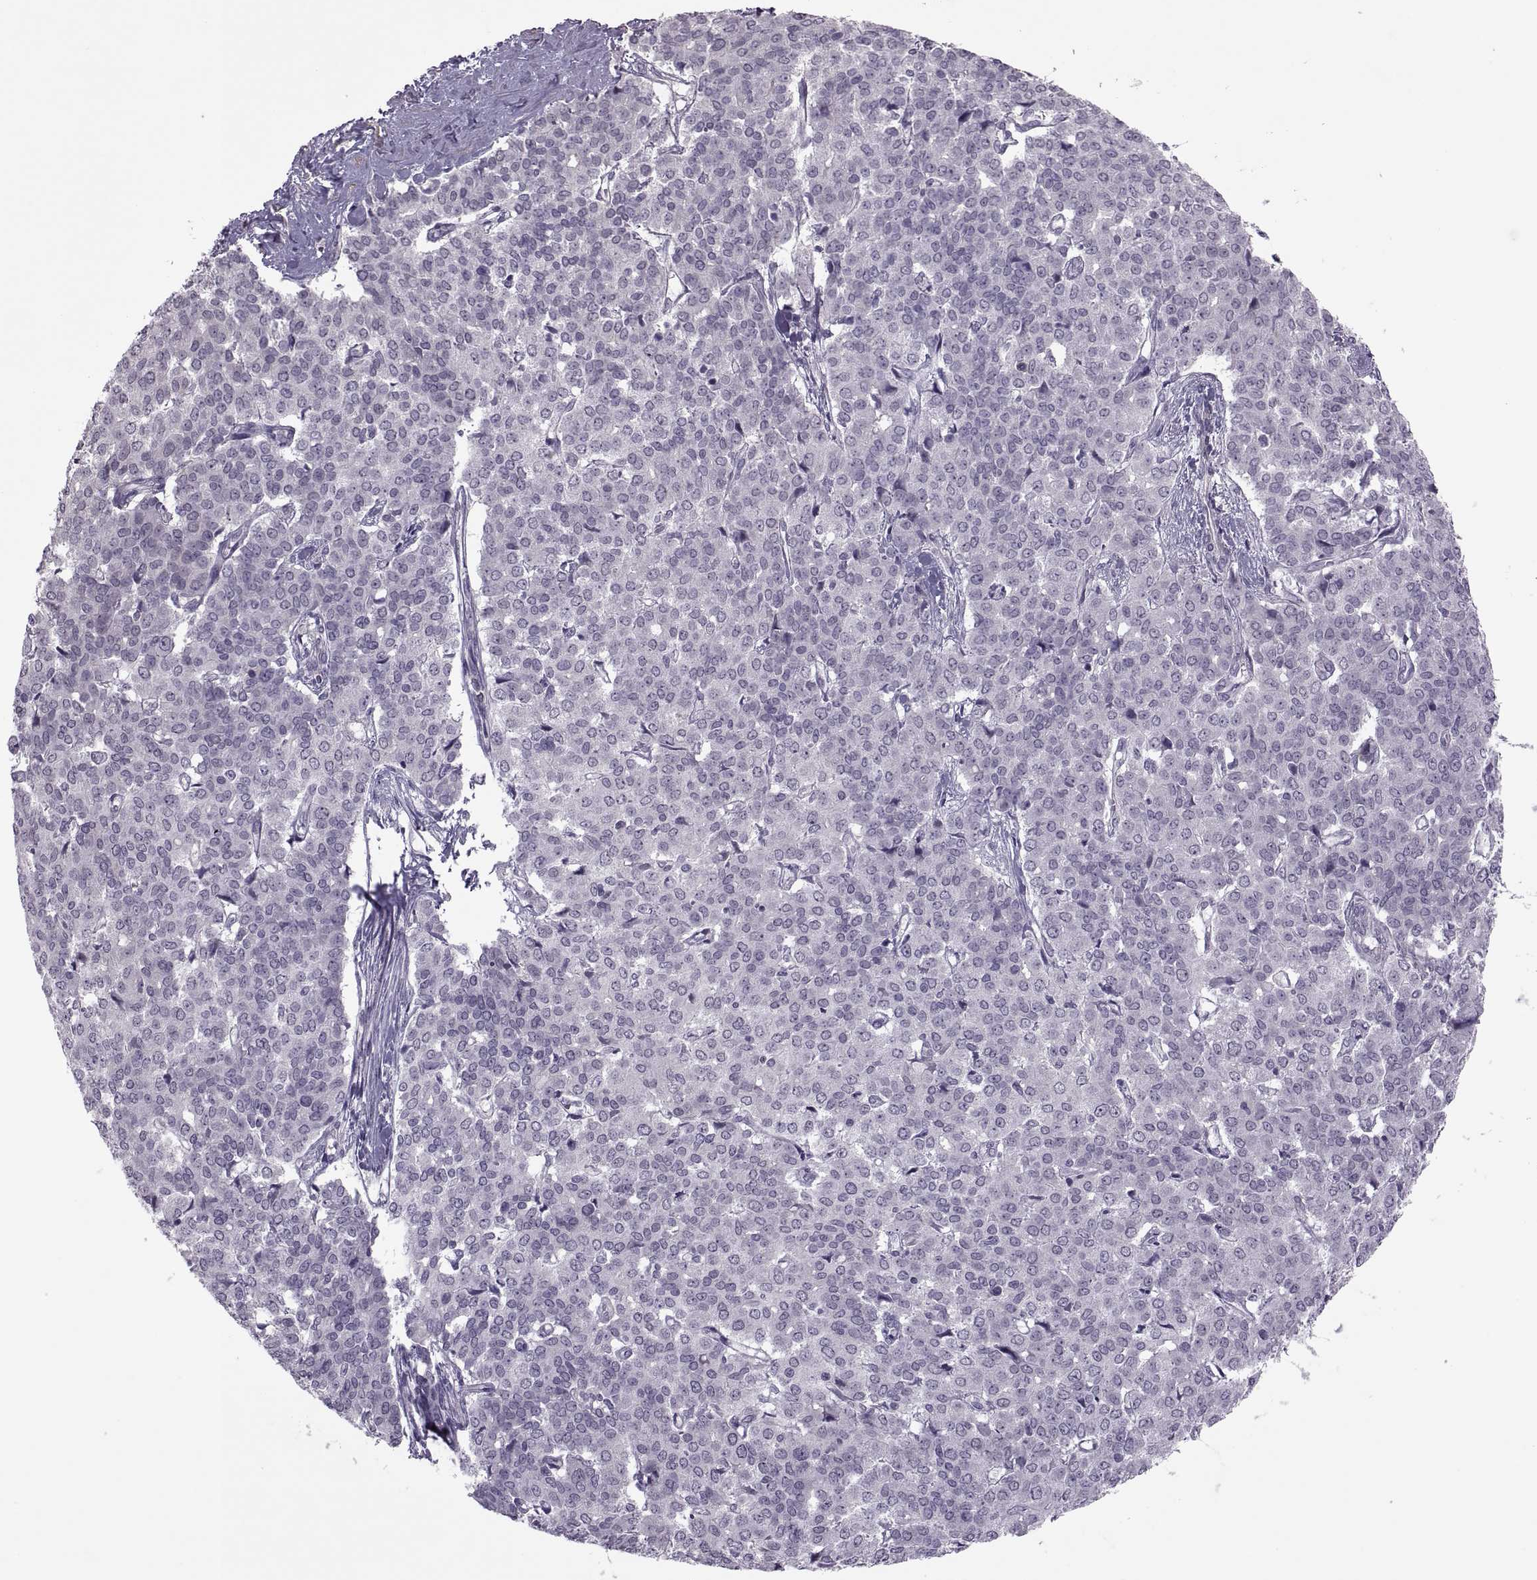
{"staining": {"intensity": "negative", "quantity": "none", "location": "none"}, "tissue": "liver cancer", "cell_type": "Tumor cells", "image_type": "cancer", "snomed": [{"axis": "morphology", "description": "Cholangiocarcinoma"}, {"axis": "topography", "description": "Liver"}], "caption": "Immunohistochemistry of human liver cholangiocarcinoma displays no positivity in tumor cells. (DAB immunohistochemistry (IHC) visualized using brightfield microscopy, high magnification).", "gene": "ODF3", "patient": {"sex": "female", "age": 47}}